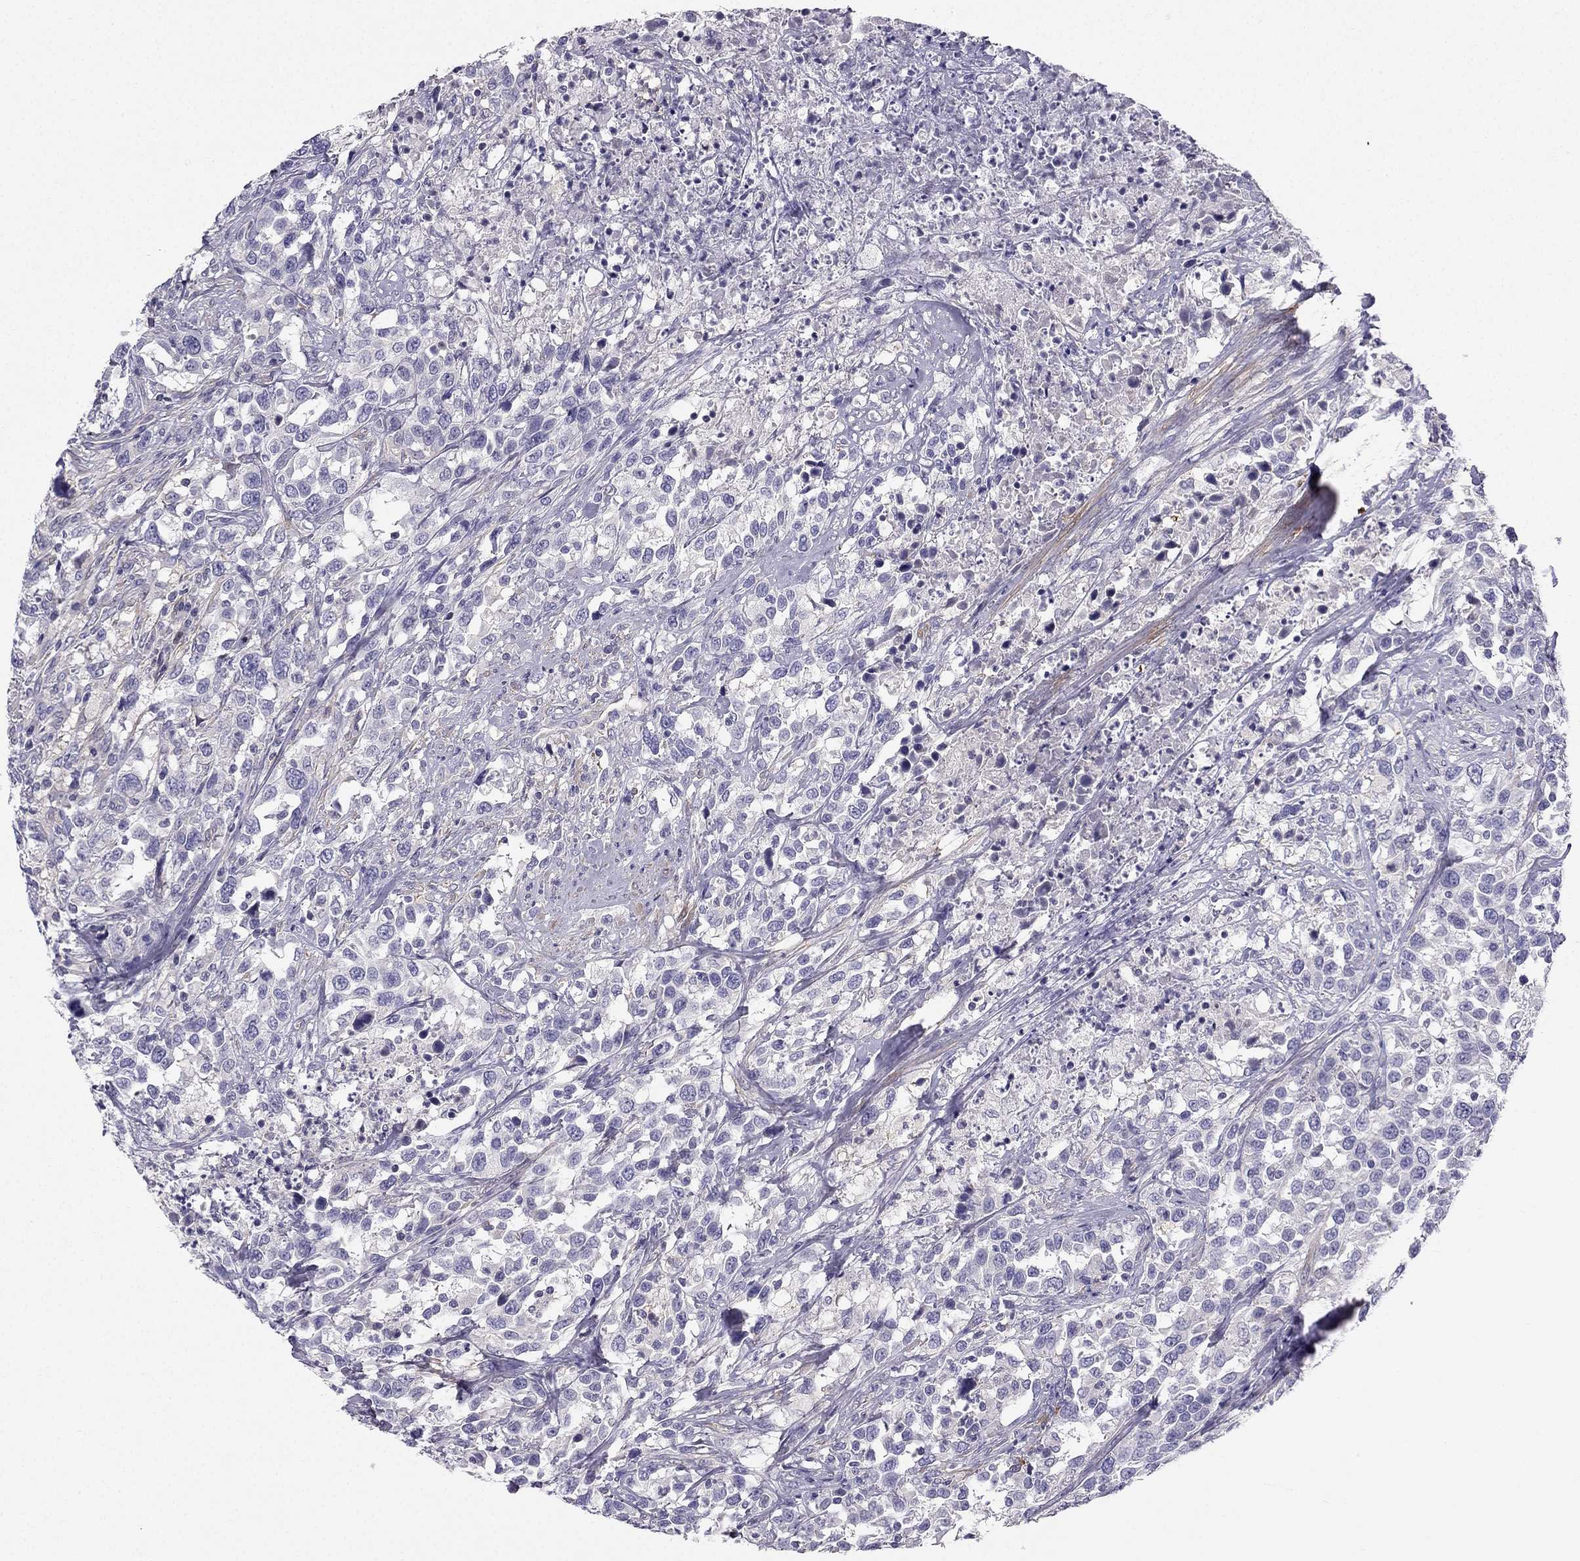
{"staining": {"intensity": "negative", "quantity": "none", "location": "none"}, "tissue": "urothelial cancer", "cell_type": "Tumor cells", "image_type": "cancer", "snomed": [{"axis": "morphology", "description": "Urothelial carcinoma, NOS"}, {"axis": "morphology", "description": "Urothelial carcinoma, High grade"}, {"axis": "topography", "description": "Urinary bladder"}], "caption": "Human urothelial cancer stained for a protein using IHC exhibits no positivity in tumor cells.", "gene": "SYT5", "patient": {"sex": "female", "age": 64}}